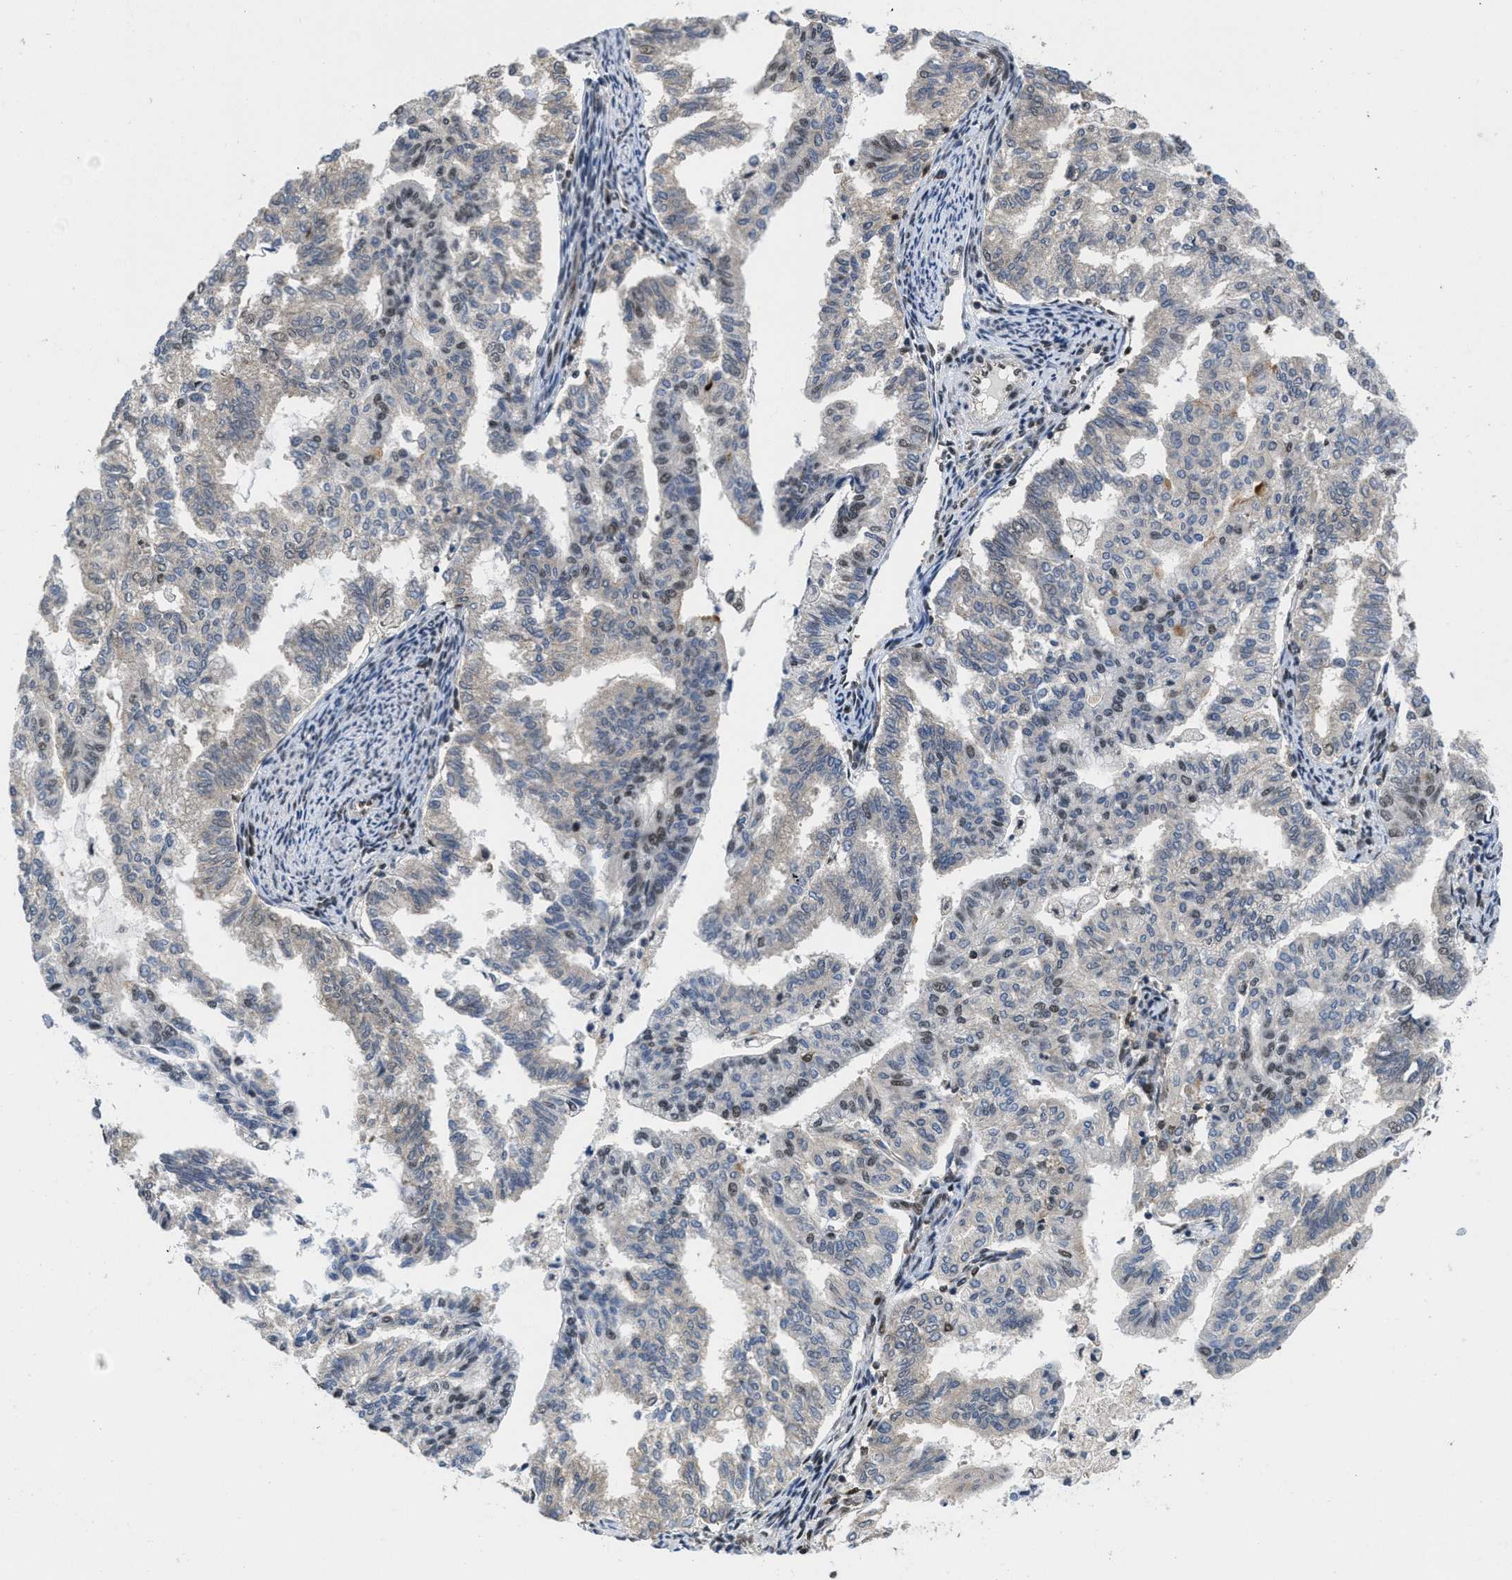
{"staining": {"intensity": "weak", "quantity": "25%-75%", "location": "nuclear"}, "tissue": "endometrial cancer", "cell_type": "Tumor cells", "image_type": "cancer", "snomed": [{"axis": "morphology", "description": "Adenocarcinoma, NOS"}, {"axis": "topography", "description": "Endometrium"}], "caption": "Adenocarcinoma (endometrial) tissue reveals weak nuclear staining in approximately 25%-75% of tumor cells, visualized by immunohistochemistry. (brown staining indicates protein expression, while blue staining denotes nuclei).", "gene": "CUL4B", "patient": {"sex": "female", "age": 79}}